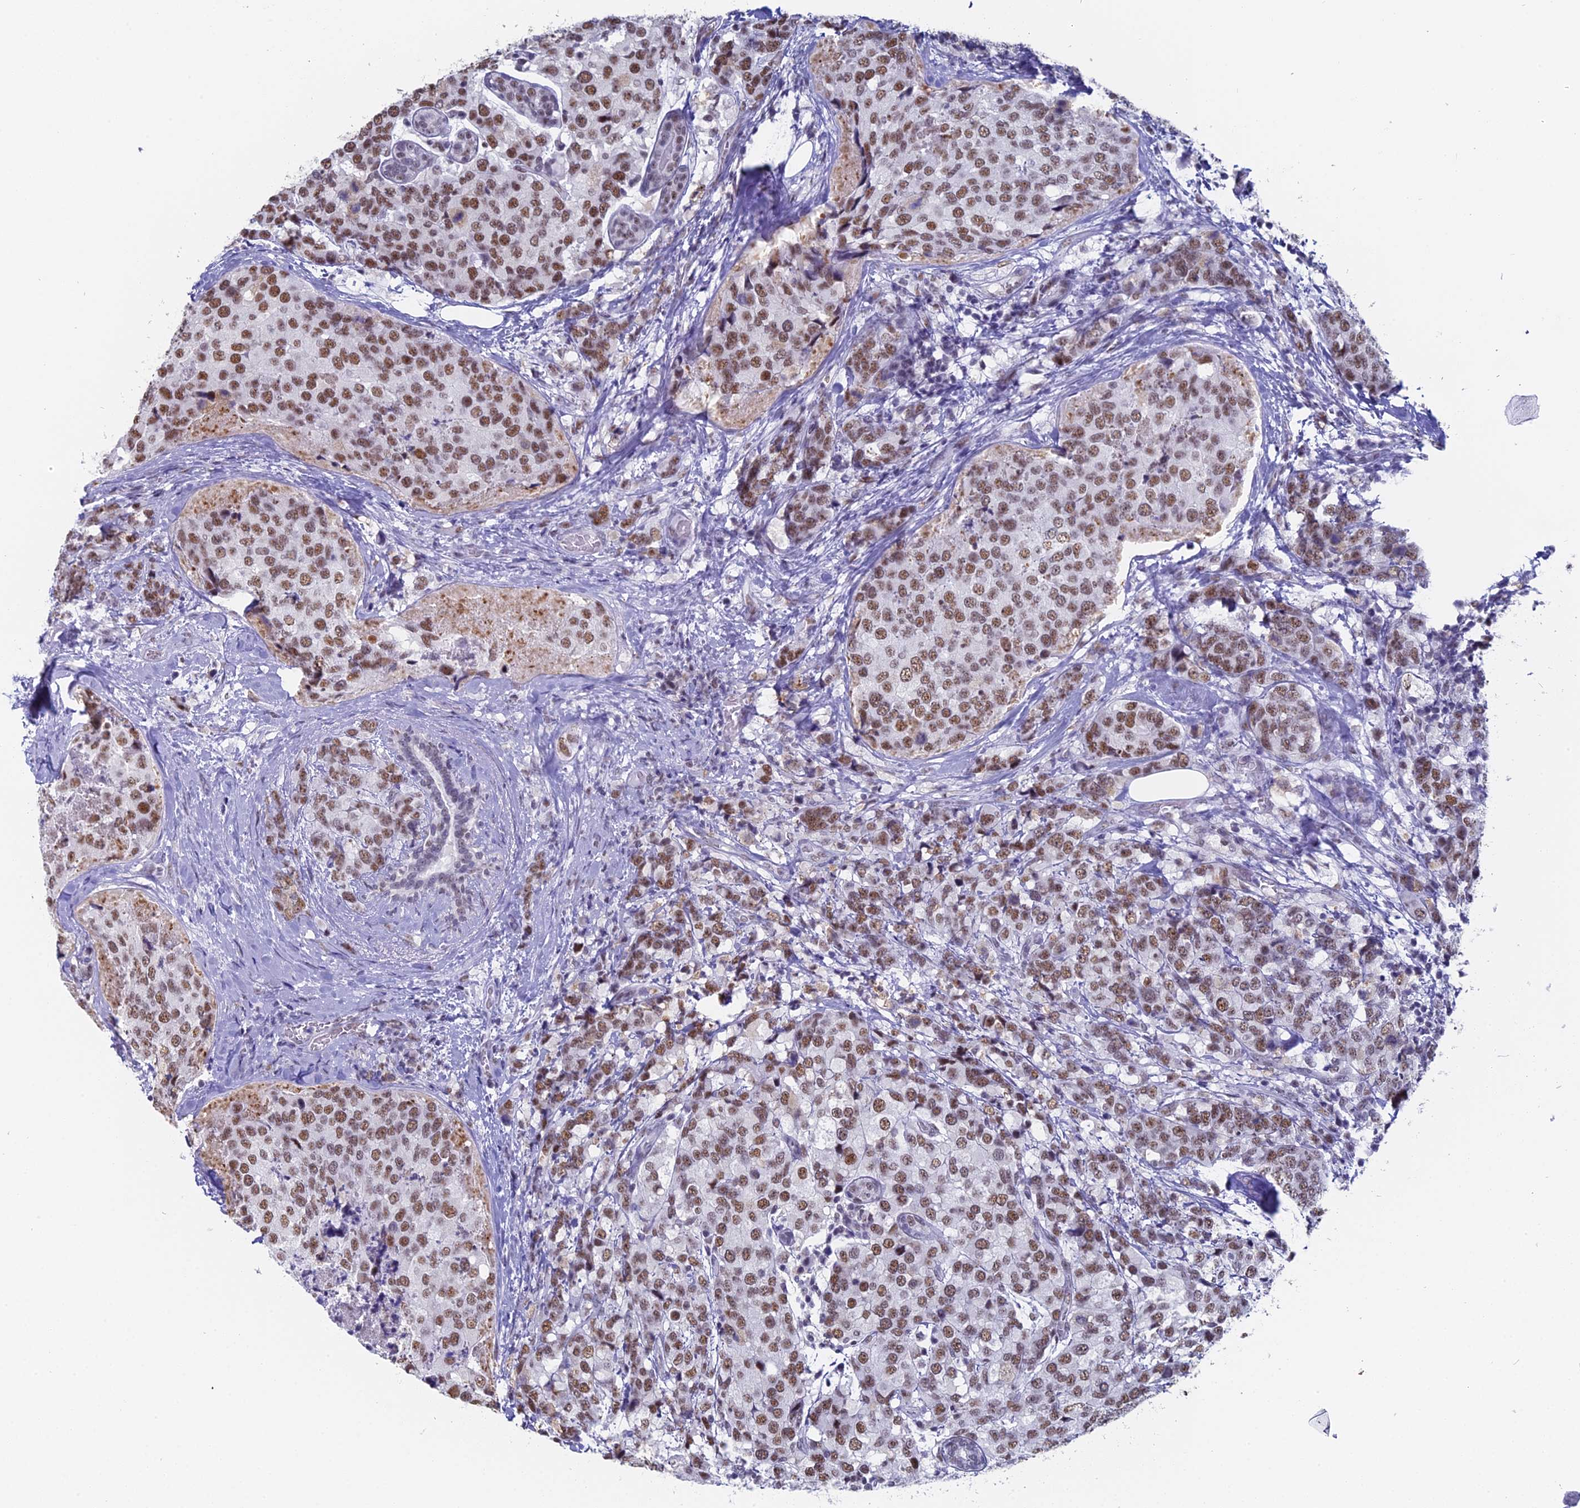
{"staining": {"intensity": "moderate", "quantity": ">75%", "location": "nuclear"}, "tissue": "breast cancer", "cell_type": "Tumor cells", "image_type": "cancer", "snomed": [{"axis": "morphology", "description": "Lobular carcinoma"}, {"axis": "topography", "description": "Breast"}], "caption": "Protein staining of breast cancer tissue reveals moderate nuclear expression in approximately >75% of tumor cells.", "gene": "CD2BP2", "patient": {"sex": "female", "age": 59}}